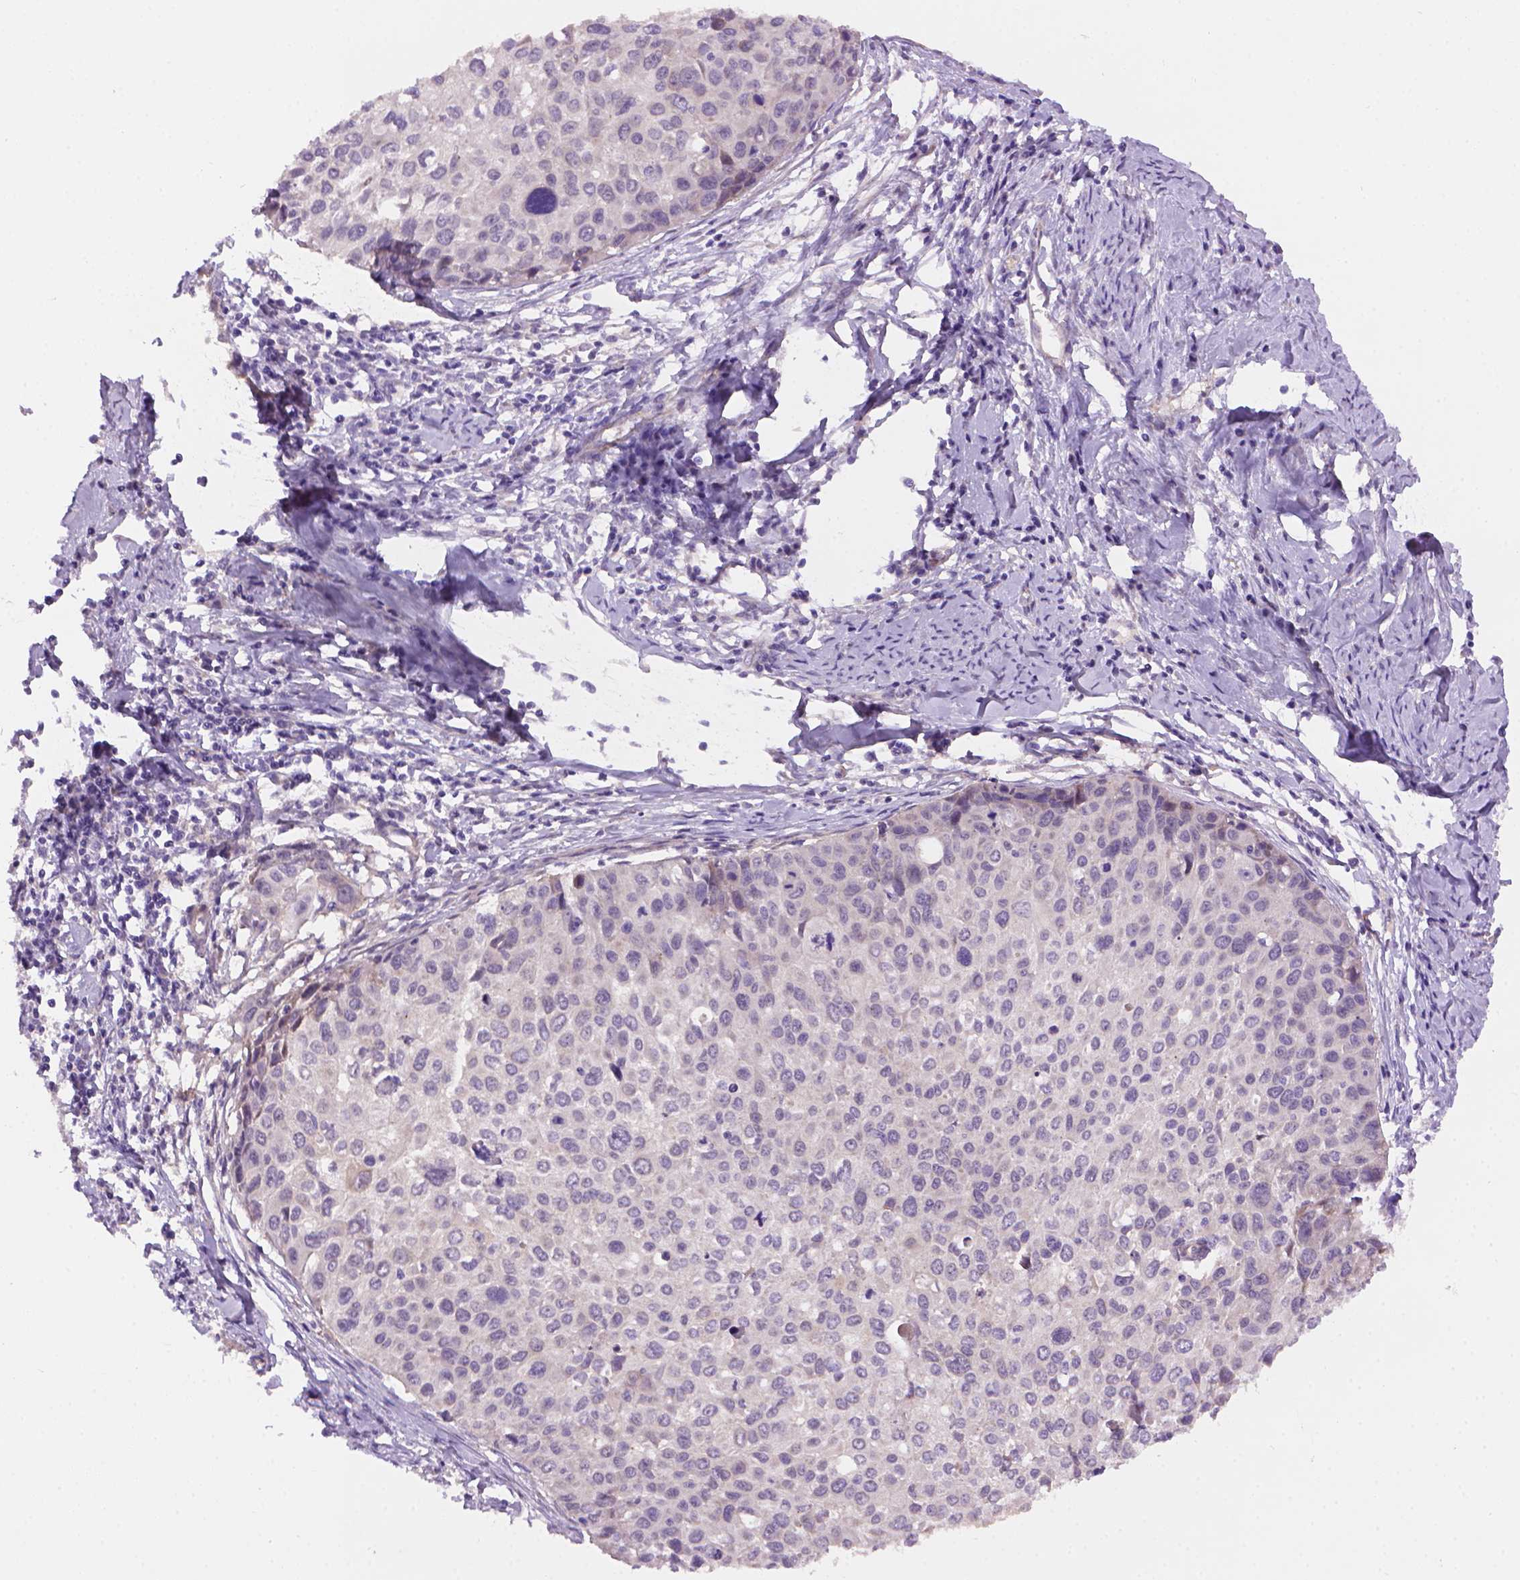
{"staining": {"intensity": "negative", "quantity": "none", "location": "none"}, "tissue": "cervical cancer", "cell_type": "Tumor cells", "image_type": "cancer", "snomed": [{"axis": "morphology", "description": "Squamous cell carcinoma, NOS"}, {"axis": "topography", "description": "Cervix"}], "caption": "Tumor cells show no significant protein staining in squamous cell carcinoma (cervical). (DAB (3,3'-diaminobenzidine) immunohistochemistry visualized using brightfield microscopy, high magnification).", "gene": "AMMECR1", "patient": {"sex": "female", "age": 50}}